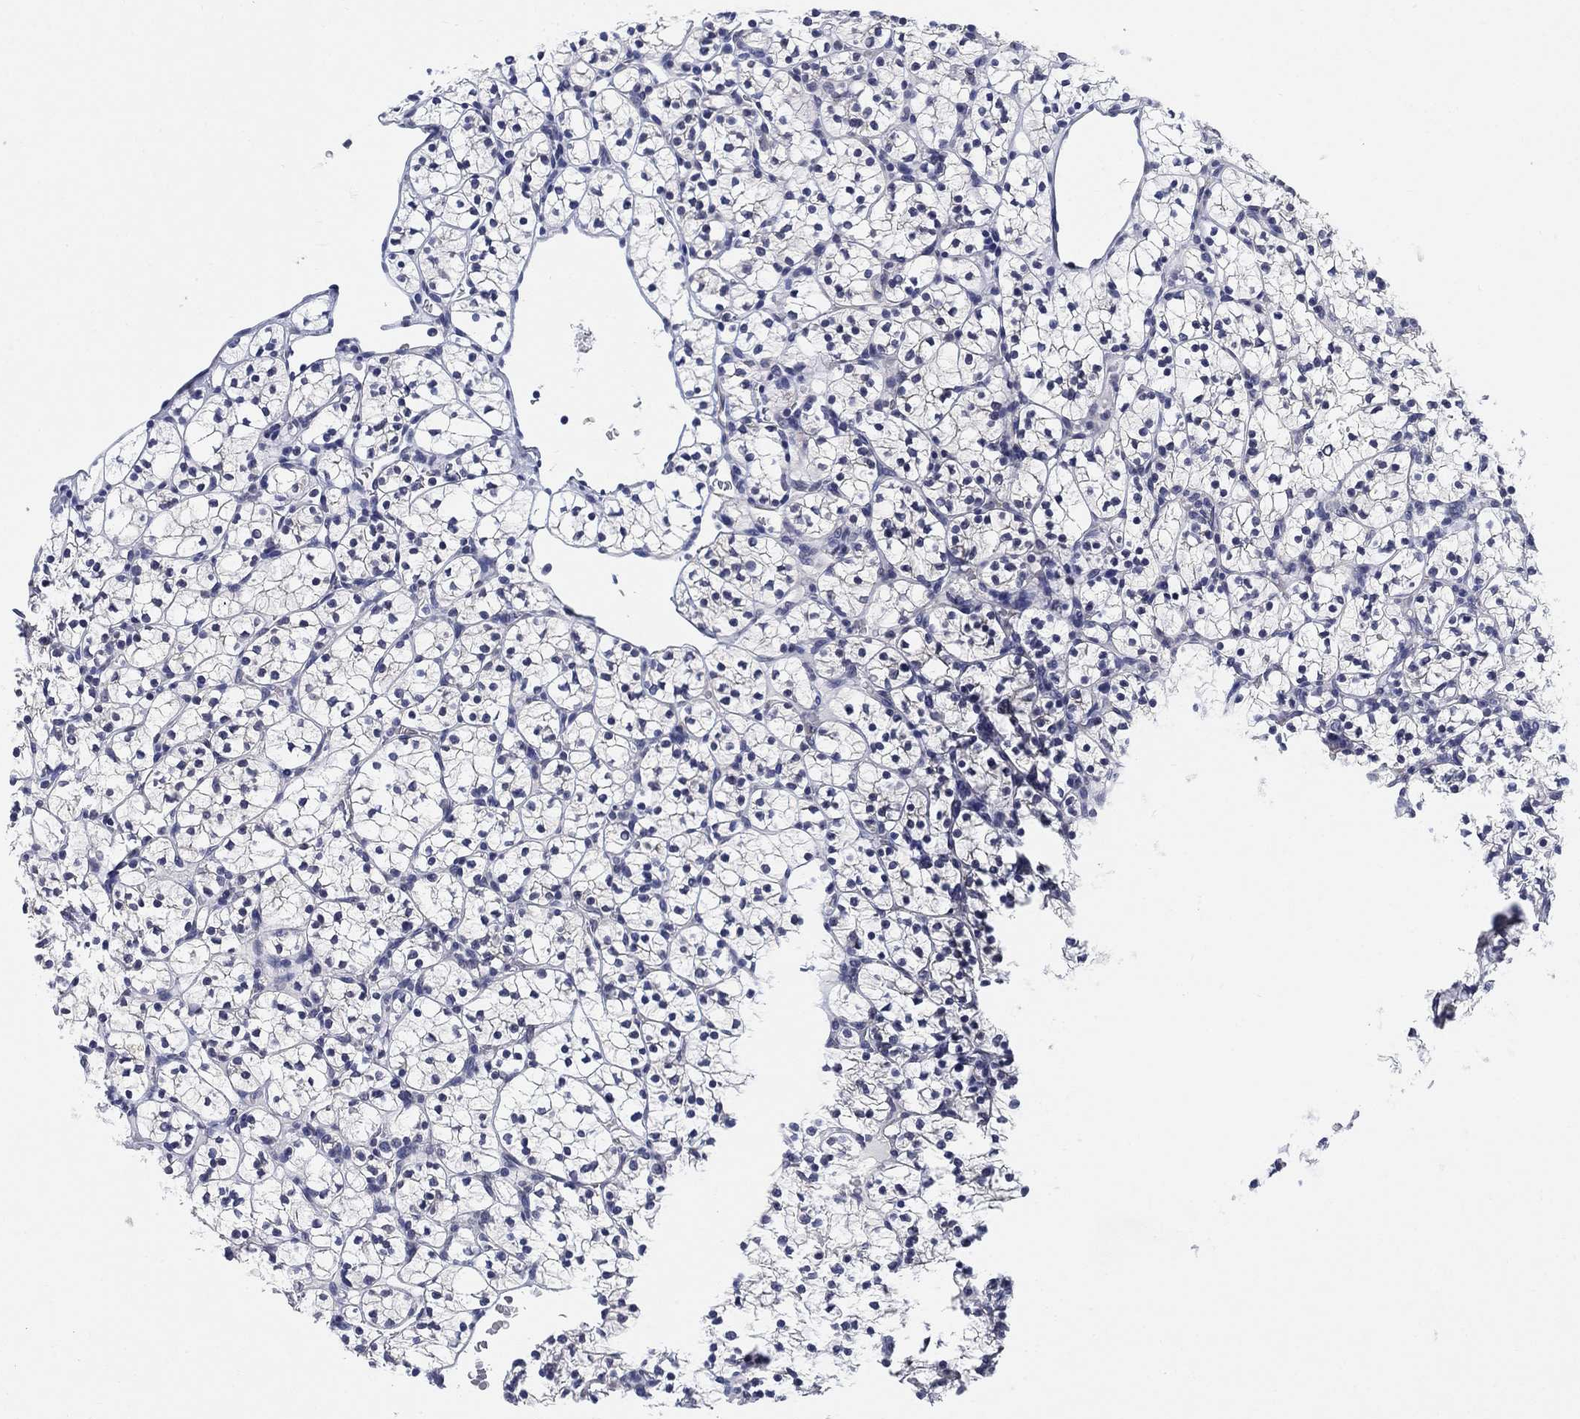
{"staining": {"intensity": "negative", "quantity": "none", "location": "none"}, "tissue": "renal cancer", "cell_type": "Tumor cells", "image_type": "cancer", "snomed": [{"axis": "morphology", "description": "Adenocarcinoma, NOS"}, {"axis": "topography", "description": "Kidney"}], "caption": "This is a image of IHC staining of renal adenocarcinoma, which shows no positivity in tumor cells.", "gene": "OTUB2", "patient": {"sex": "female", "age": 89}}